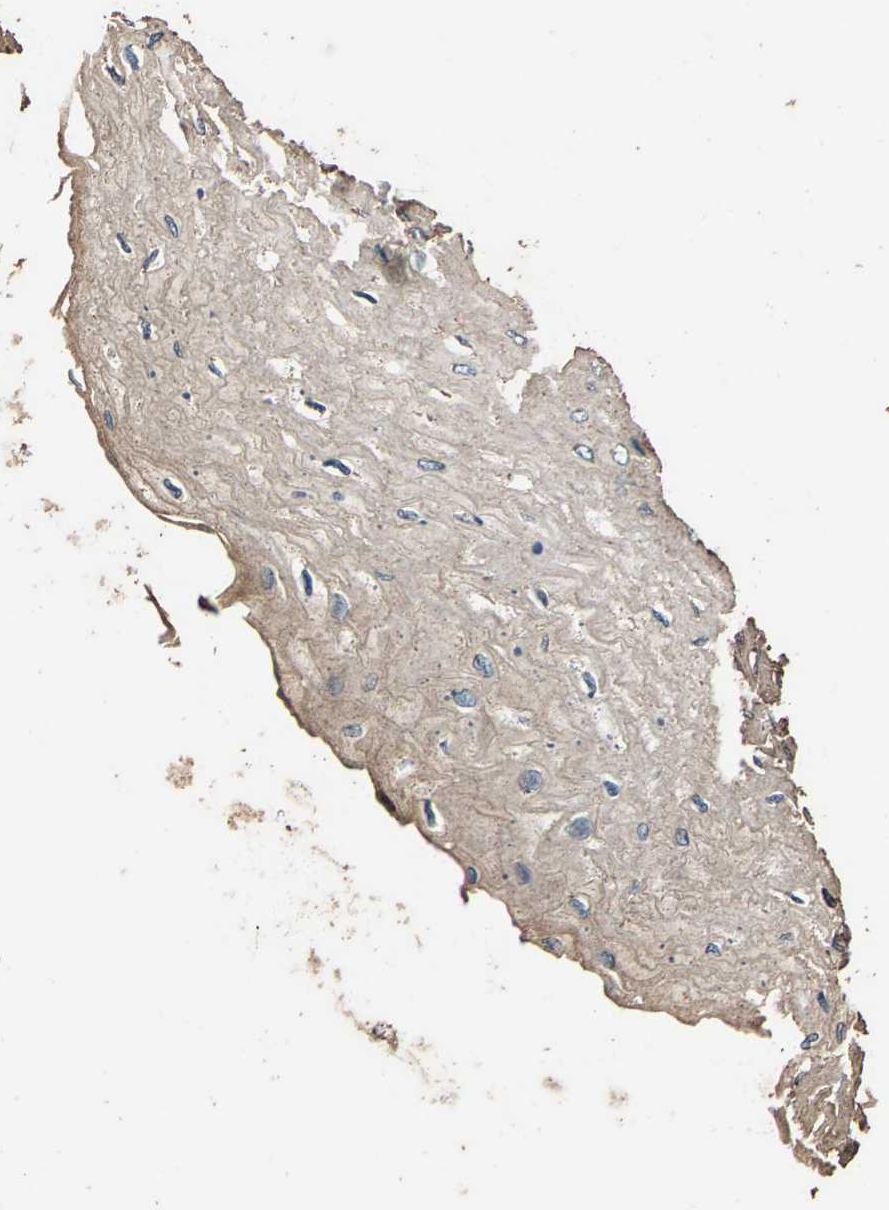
{"staining": {"intensity": "weak", "quantity": "<25%", "location": "cytoplasmic/membranous"}, "tissue": "esophagus", "cell_type": "Squamous epithelial cells", "image_type": "normal", "snomed": [{"axis": "morphology", "description": "Normal tissue, NOS"}, {"axis": "topography", "description": "Esophagus"}], "caption": "IHC micrograph of unremarkable esophagus: human esophagus stained with DAB (3,3'-diaminobenzidine) shows no significant protein expression in squamous epithelial cells.", "gene": "MRPL27", "patient": {"sex": "female", "age": 72}}